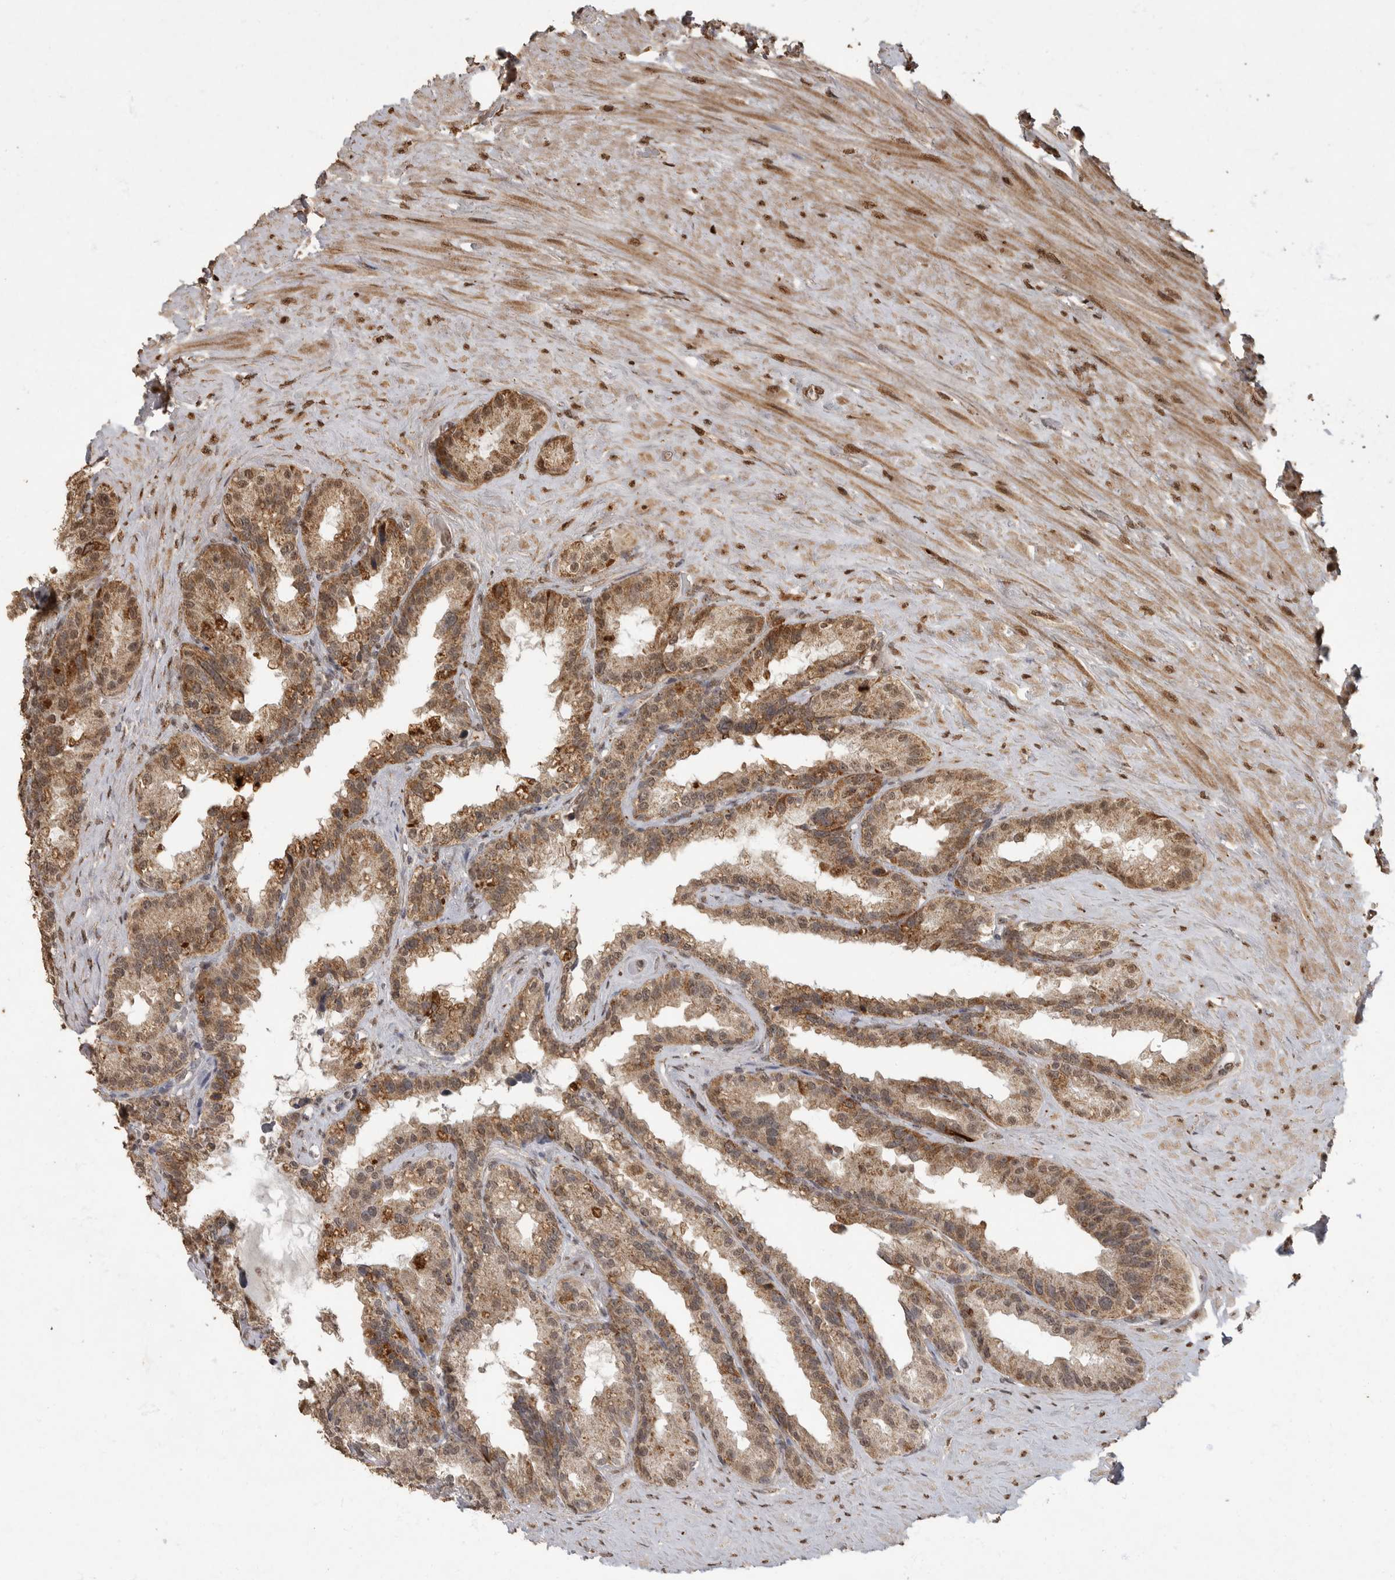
{"staining": {"intensity": "moderate", "quantity": ">75%", "location": "cytoplasmic/membranous"}, "tissue": "seminal vesicle", "cell_type": "Glandular cells", "image_type": "normal", "snomed": [{"axis": "morphology", "description": "Normal tissue, NOS"}, {"axis": "topography", "description": "Seminal veicle"}], "caption": "Immunohistochemical staining of unremarkable seminal vesicle reveals >75% levels of moderate cytoplasmic/membranous protein positivity in about >75% of glandular cells. (Brightfield microscopy of DAB IHC at high magnification).", "gene": "MAFG", "patient": {"sex": "male", "age": 80}}